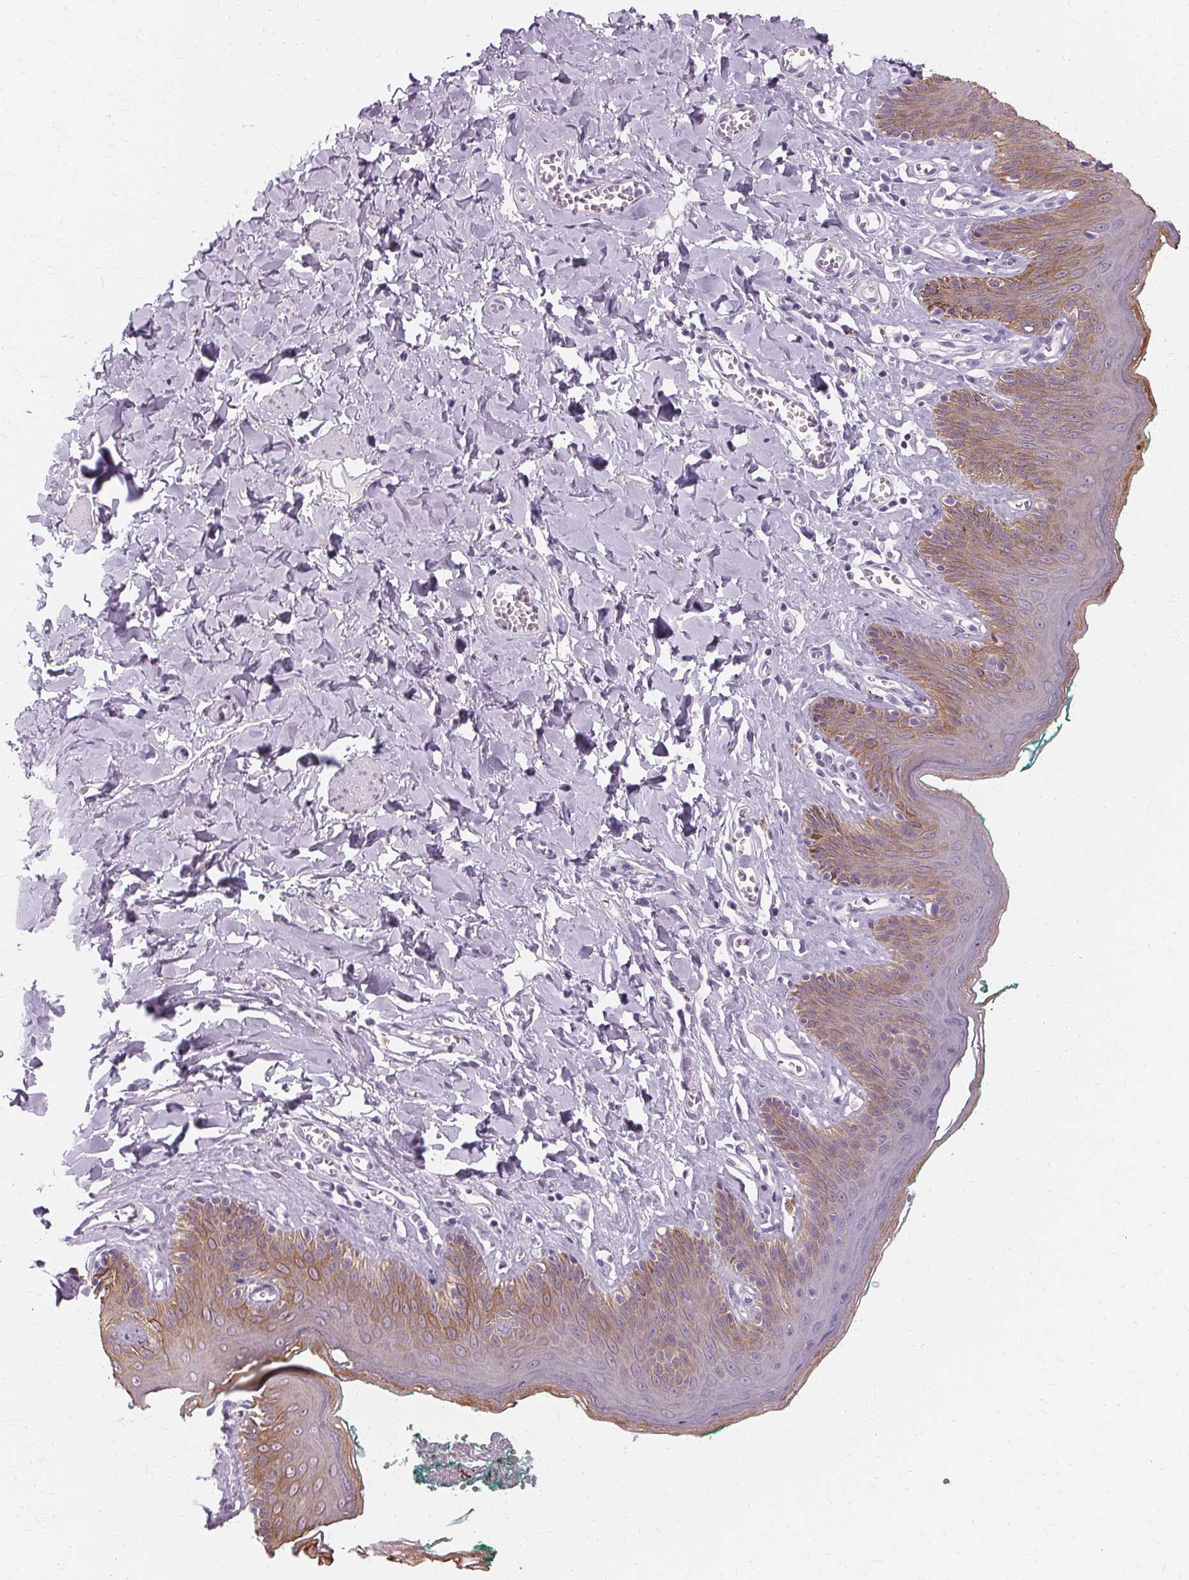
{"staining": {"intensity": "moderate", "quantity": "25%-75%", "location": "cytoplasmic/membranous"}, "tissue": "skin", "cell_type": "Epidermal cells", "image_type": "normal", "snomed": [{"axis": "morphology", "description": "Normal tissue, NOS"}, {"axis": "topography", "description": "Vulva"}, {"axis": "topography", "description": "Peripheral nerve tissue"}], "caption": "A high-resolution photomicrograph shows IHC staining of benign skin, which exhibits moderate cytoplasmic/membranous staining in approximately 25%-75% of epidermal cells. (Stains: DAB in brown, nuclei in blue, Microscopy: brightfield microscopy at high magnification).", "gene": "KRT6A", "patient": {"sex": "female", "age": 66}}